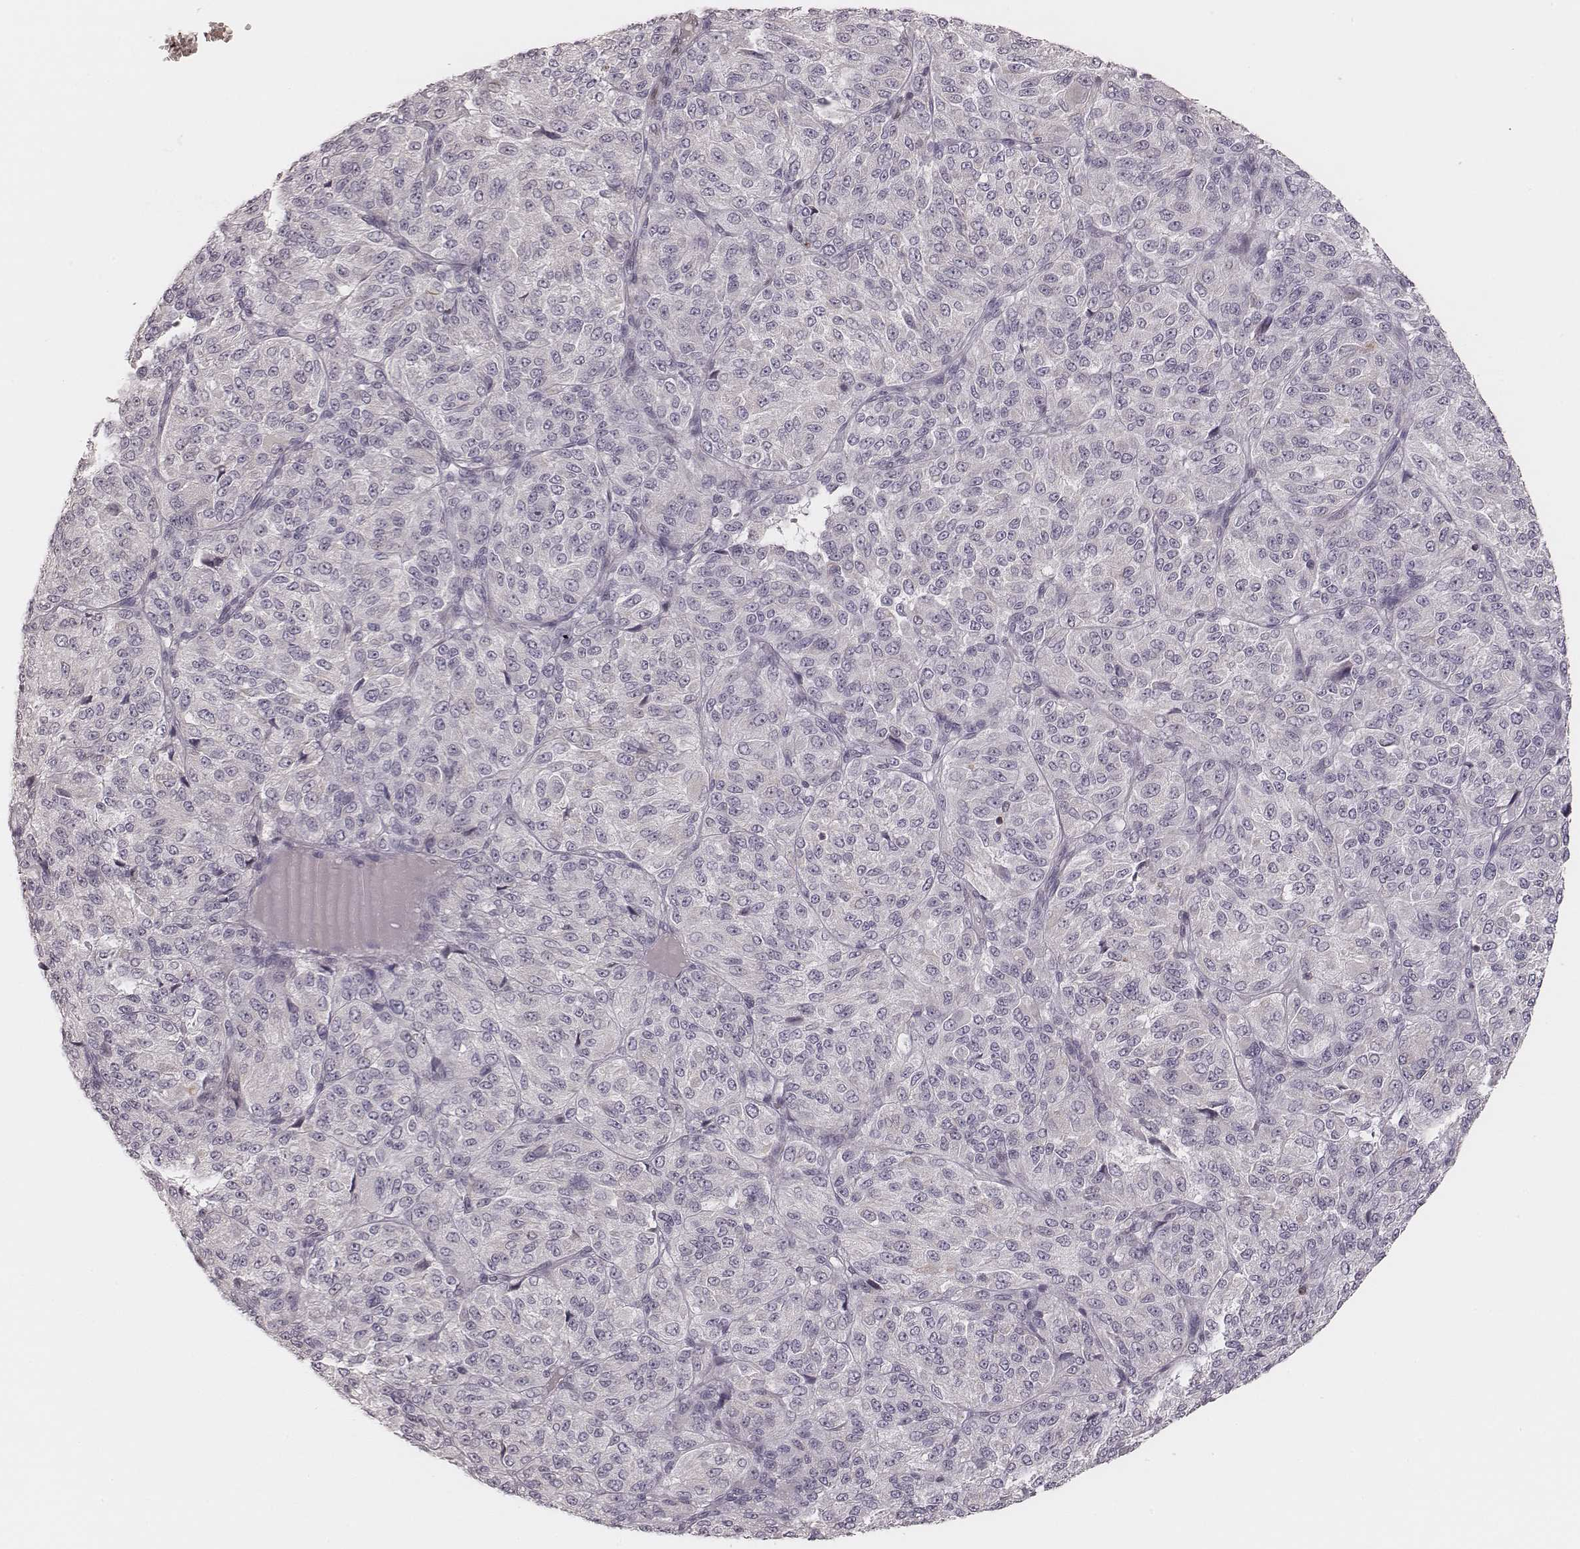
{"staining": {"intensity": "negative", "quantity": "none", "location": "none"}, "tissue": "melanoma", "cell_type": "Tumor cells", "image_type": "cancer", "snomed": [{"axis": "morphology", "description": "Malignant melanoma, Metastatic site"}, {"axis": "topography", "description": "Brain"}], "caption": "Immunohistochemistry (IHC) of human melanoma exhibits no positivity in tumor cells. Brightfield microscopy of immunohistochemistry (IHC) stained with DAB (brown) and hematoxylin (blue), captured at high magnification.", "gene": "MSX1", "patient": {"sex": "female", "age": 56}}